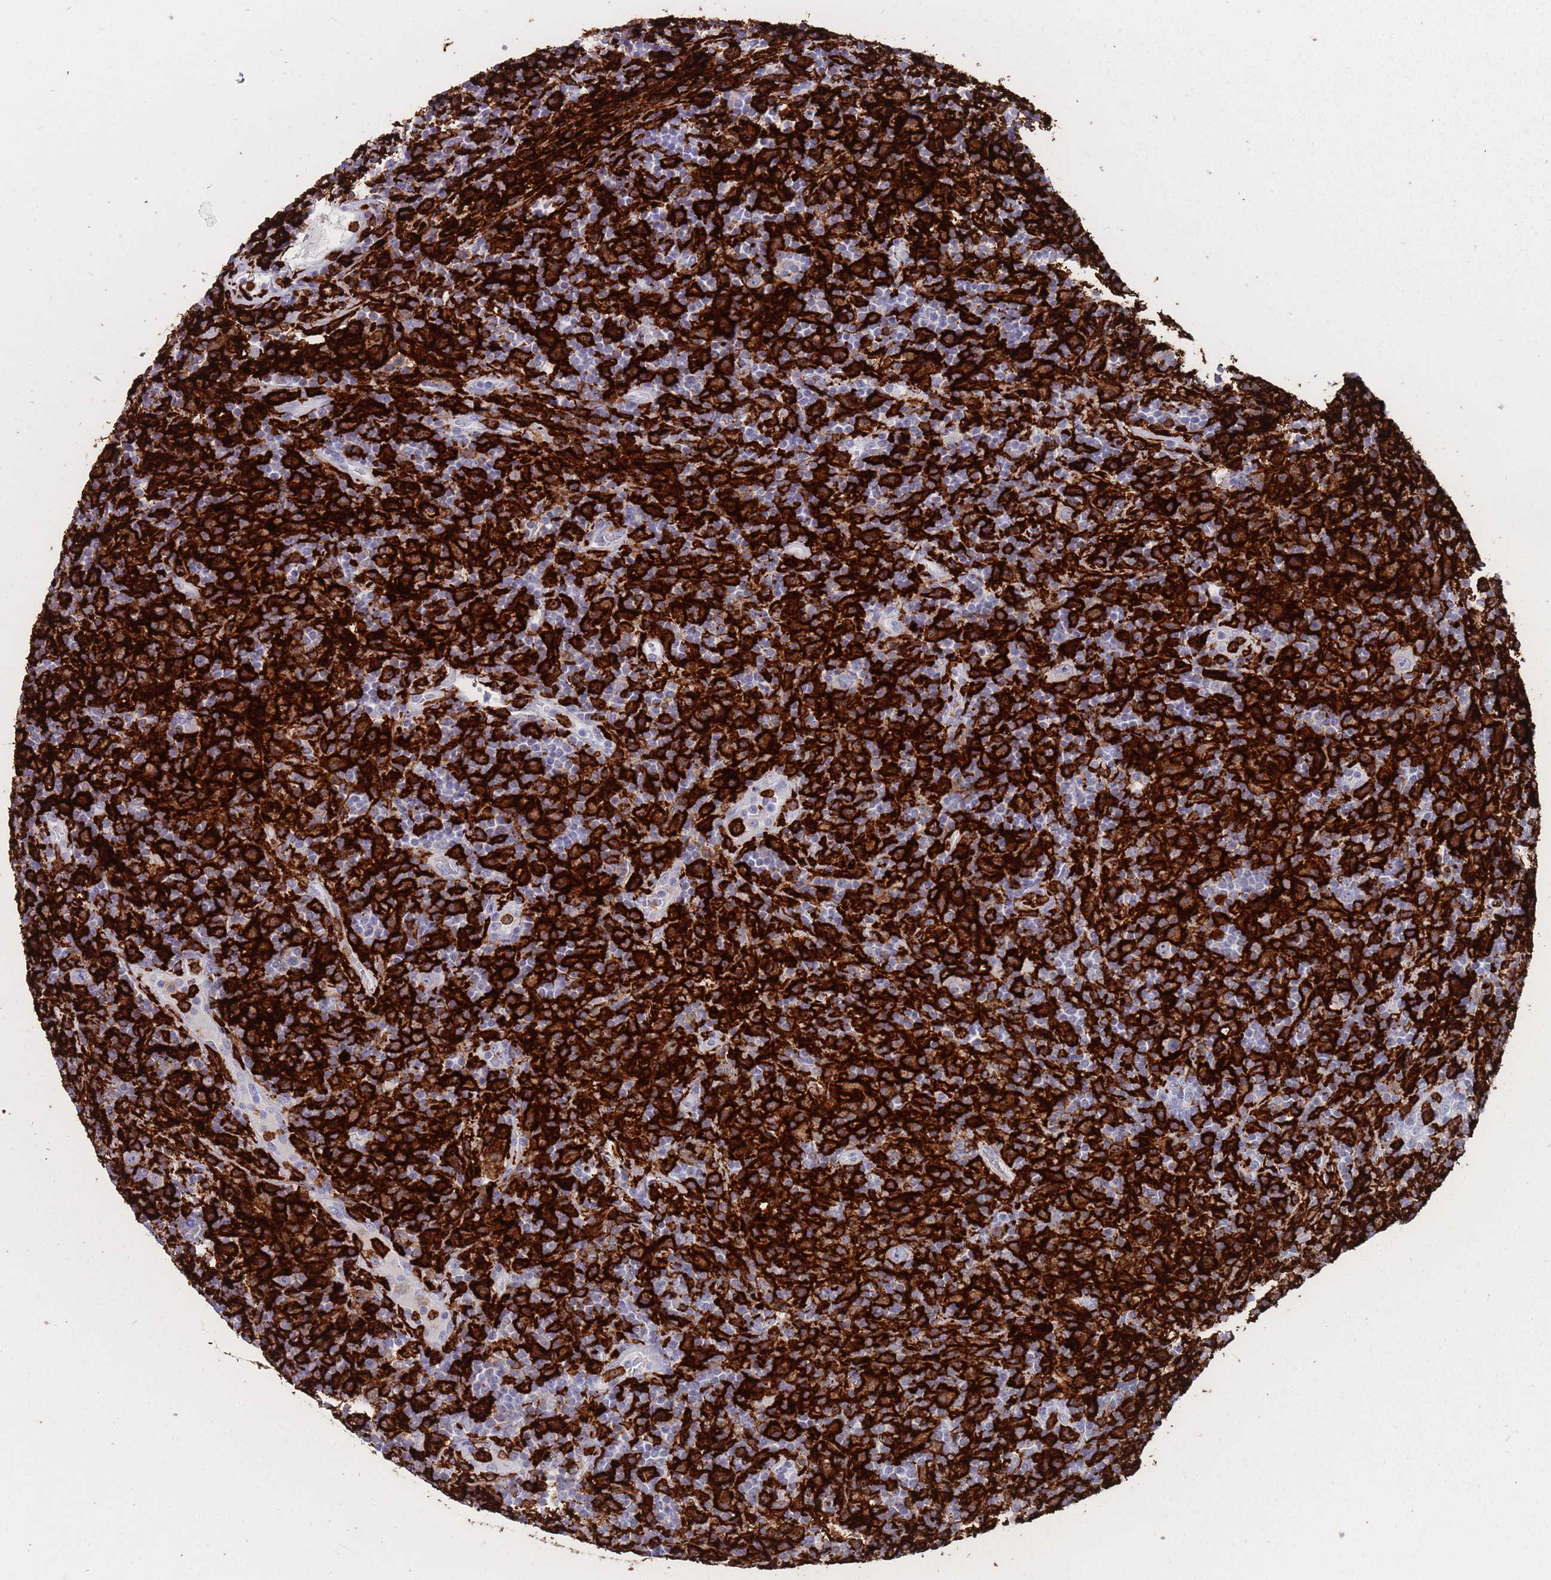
{"staining": {"intensity": "negative", "quantity": "none", "location": "none"}, "tissue": "lymphoma", "cell_type": "Tumor cells", "image_type": "cancer", "snomed": [{"axis": "morphology", "description": "Hodgkin's disease, NOS"}, {"axis": "topography", "description": "Lymph node"}], "caption": "This is an IHC micrograph of lymphoma. There is no positivity in tumor cells.", "gene": "AIF1", "patient": {"sex": "male", "age": 70}}